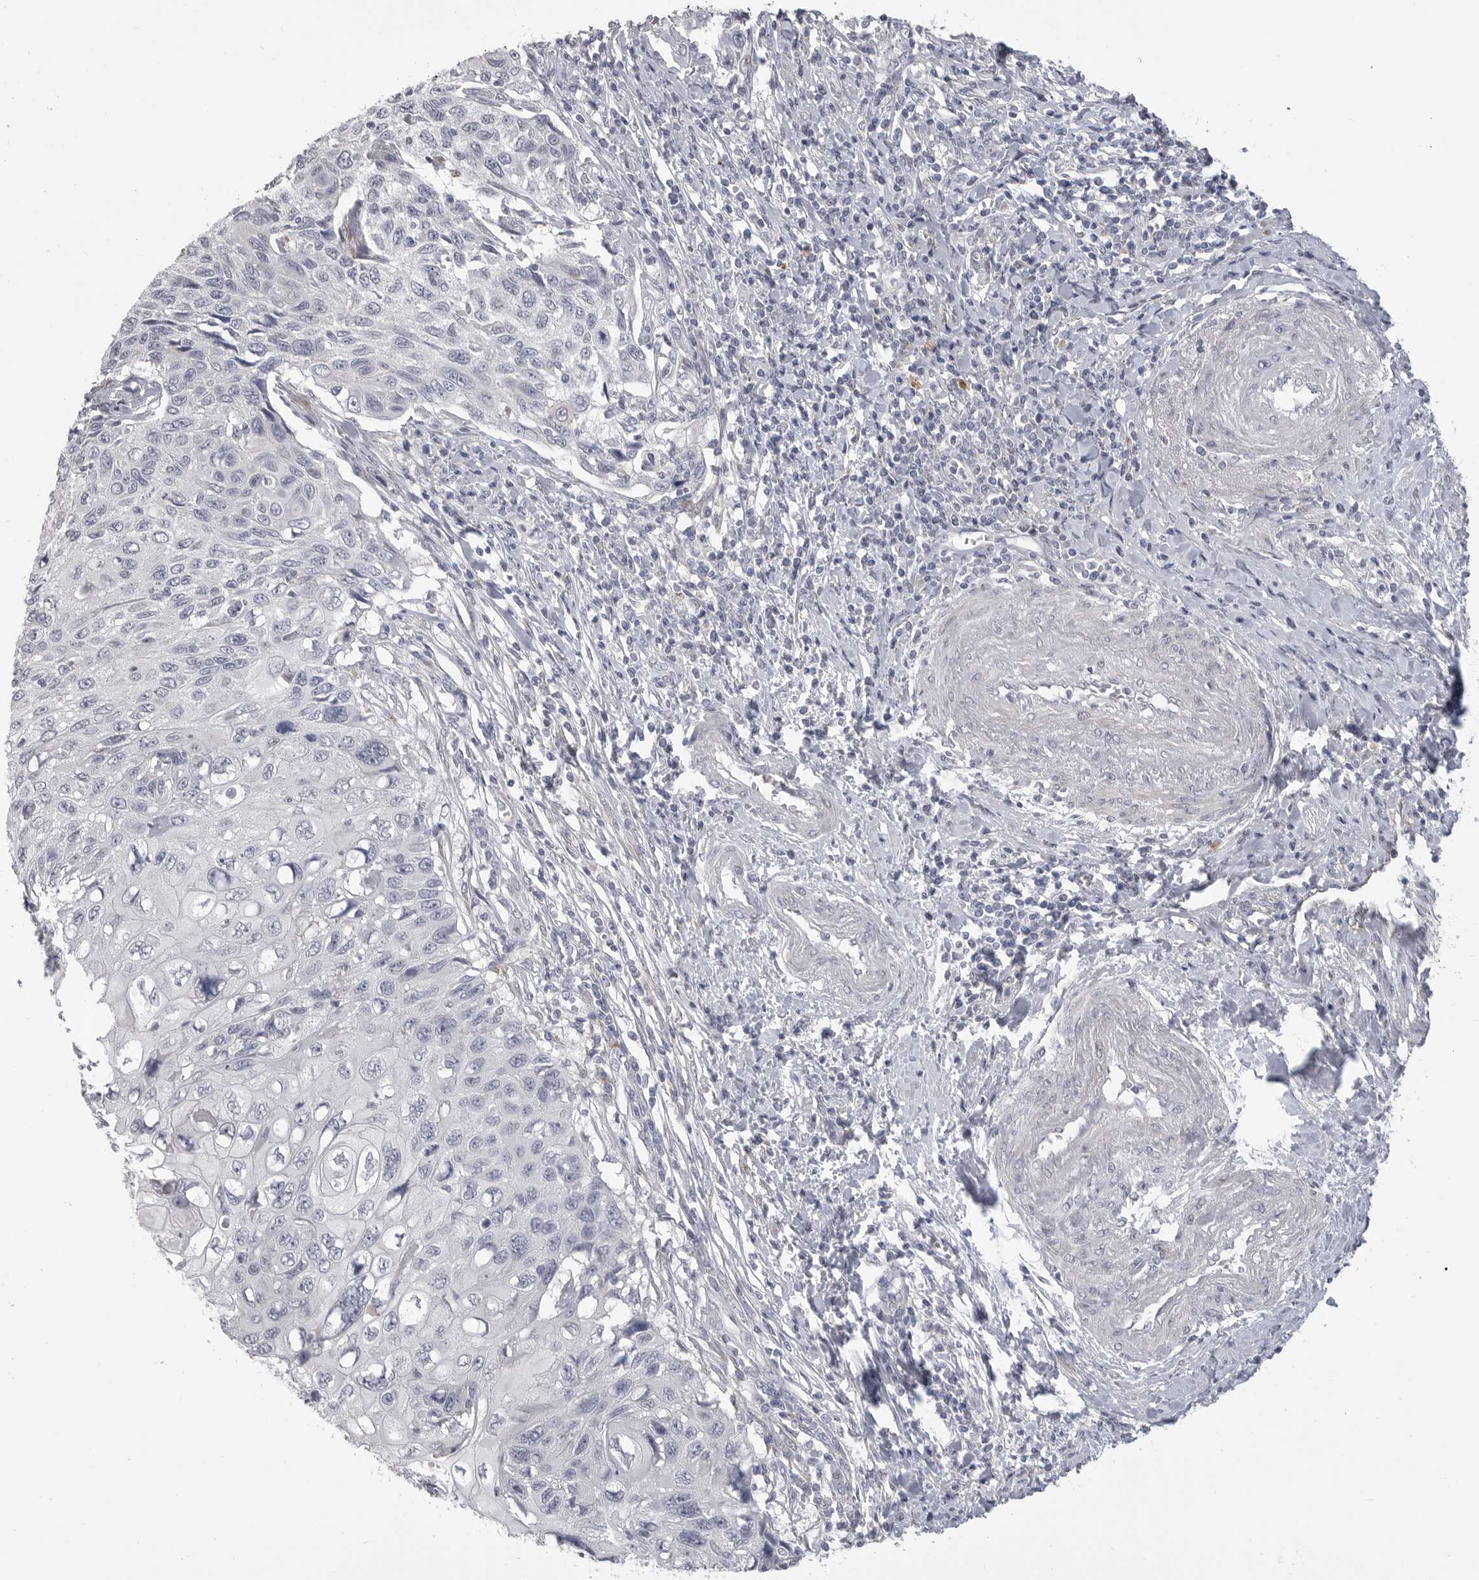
{"staining": {"intensity": "negative", "quantity": "none", "location": "none"}, "tissue": "cervical cancer", "cell_type": "Tumor cells", "image_type": "cancer", "snomed": [{"axis": "morphology", "description": "Squamous cell carcinoma, NOS"}, {"axis": "topography", "description": "Cervix"}], "caption": "Cervical squamous cell carcinoma stained for a protein using IHC demonstrates no positivity tumor cells.", "gene": "SERPING1", "patient": {"sex": "female", "age": 70}}